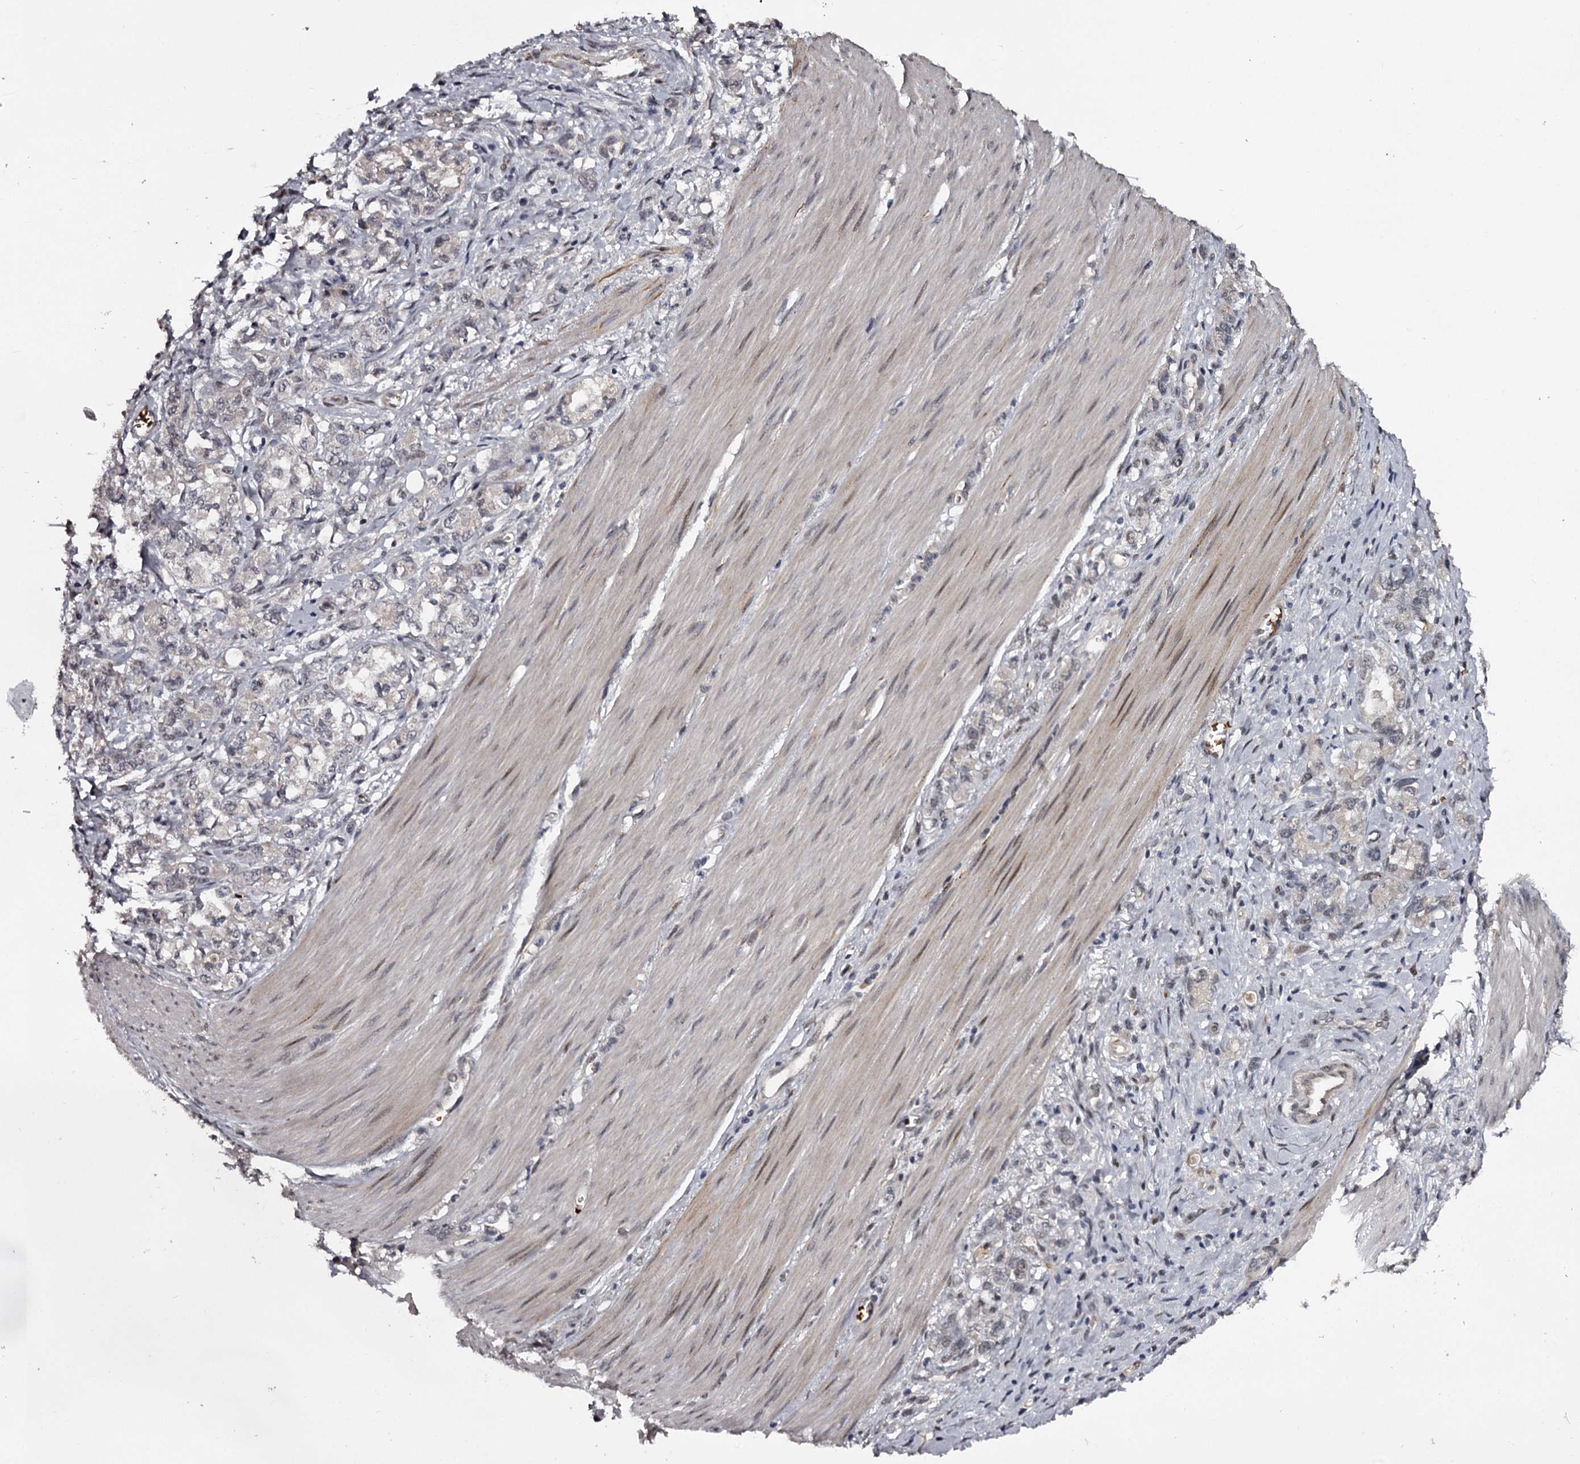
{"staining": {"intensity": "negative", "quantity": "none", "location": "none"}, "tissue": "stomach cancer", "cell_type": "Tumor cells", "image_type": "cancer", "snomed": [{"axis": "morphology", "description": "Adenocarcinoma, NOS"}, {"axis": "topography", "description": "Stomach"}], "caption": "High power microscopy image of an immunohistochemistry (IHC) image of stomach cancer (adenocarcinoma), revealing no significant positivity in tumor cells.", "gene": "RNF44", "patient": {"sex": "female", "age": 76}}